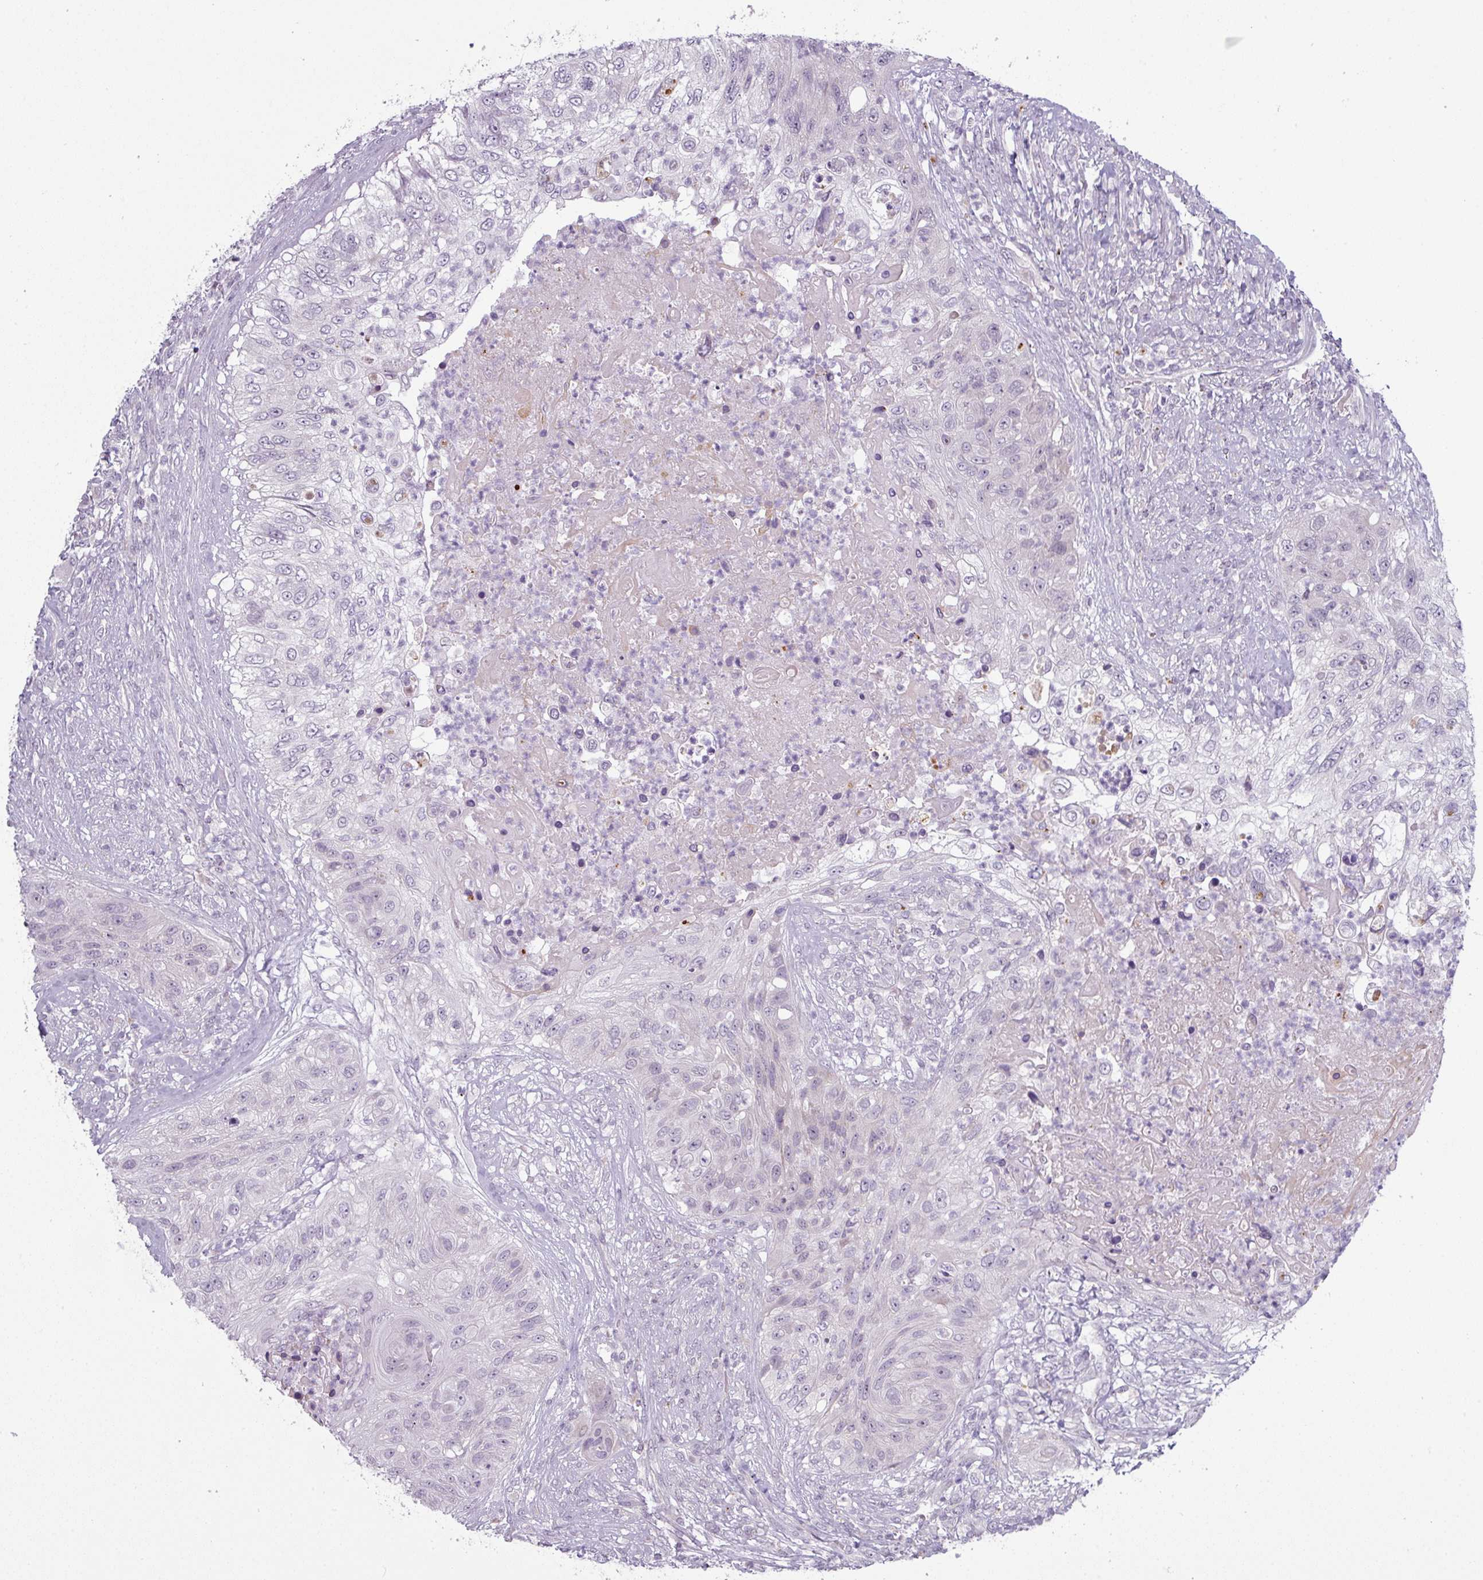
{"staining": {"intensity": "negative", "quantity": "none", "location": "none"}, "tissue": "urothelial cancer", "cell_type": "Tumor cells", "image_type": "cancer", "snomed": [{"axis": "morphology", "description": "Urothelial carcinoma, High grade"}, {"axis": "topography", "description": "Urinary bladder"}], "caption": "Image shows no protein positivity in tumor cells of urothelial cancer tissue.", "gene": "C2orf16", "patient": {"sex": "female", "age": 60}}